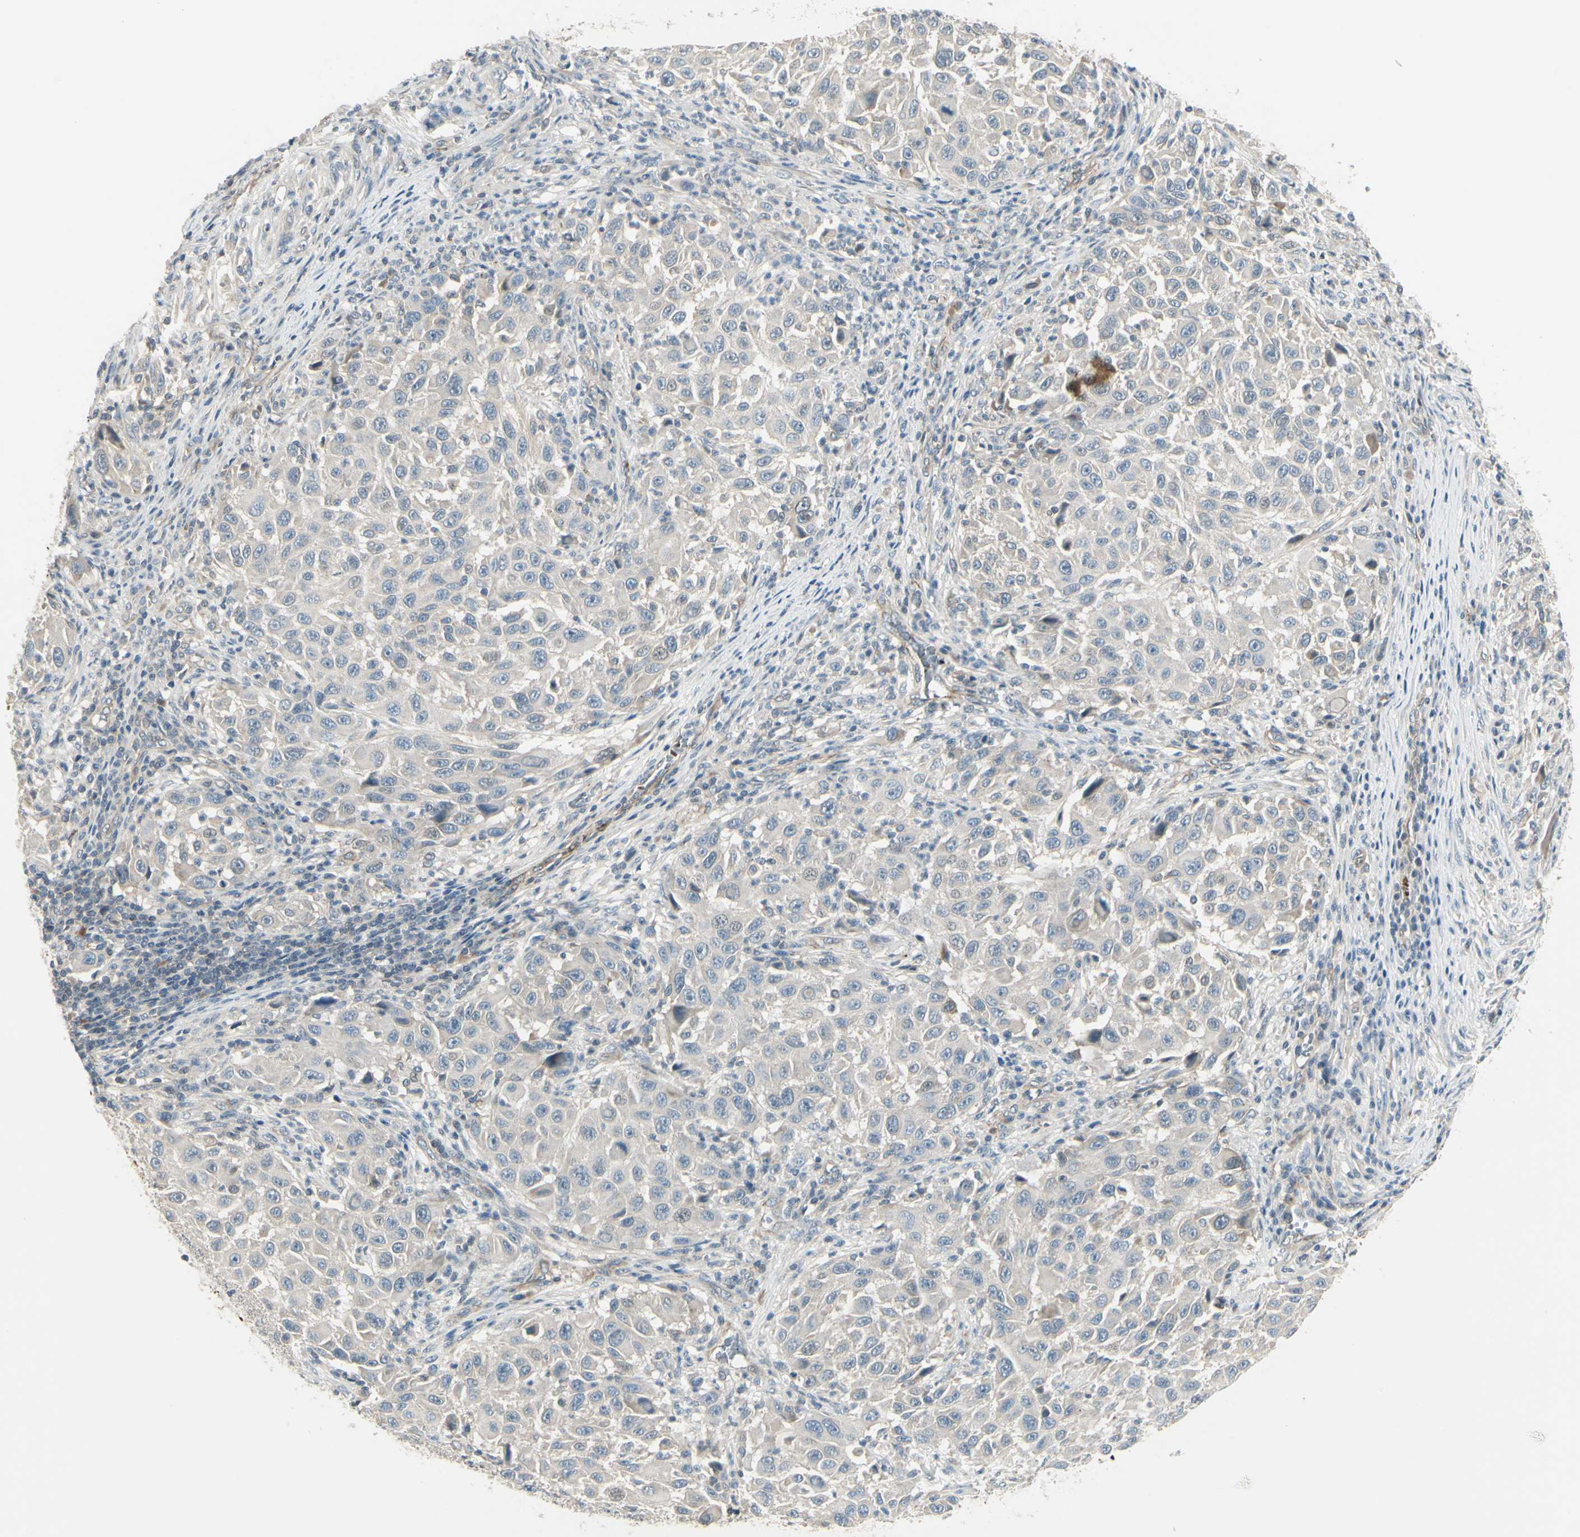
{"staining": {"intensity": "negative", "quantity": "none", "location": "none"}, "tissue": "melanoma", "cell_type": "Tumor cells", "image_type": "cancer", "snomed": [{"axis": "morphology", "description": "Malignant melanoma, Metastatic site"}, {"axis": "topography", "description": "Lymph node"}], "caption": "This is a photomicrograph of IHC staining of malignant melanoma (metastatic site), which shows no staining in tumor cells.", "gene": "PPP3CB", "patient": {"sex": "male", "age": 61}}